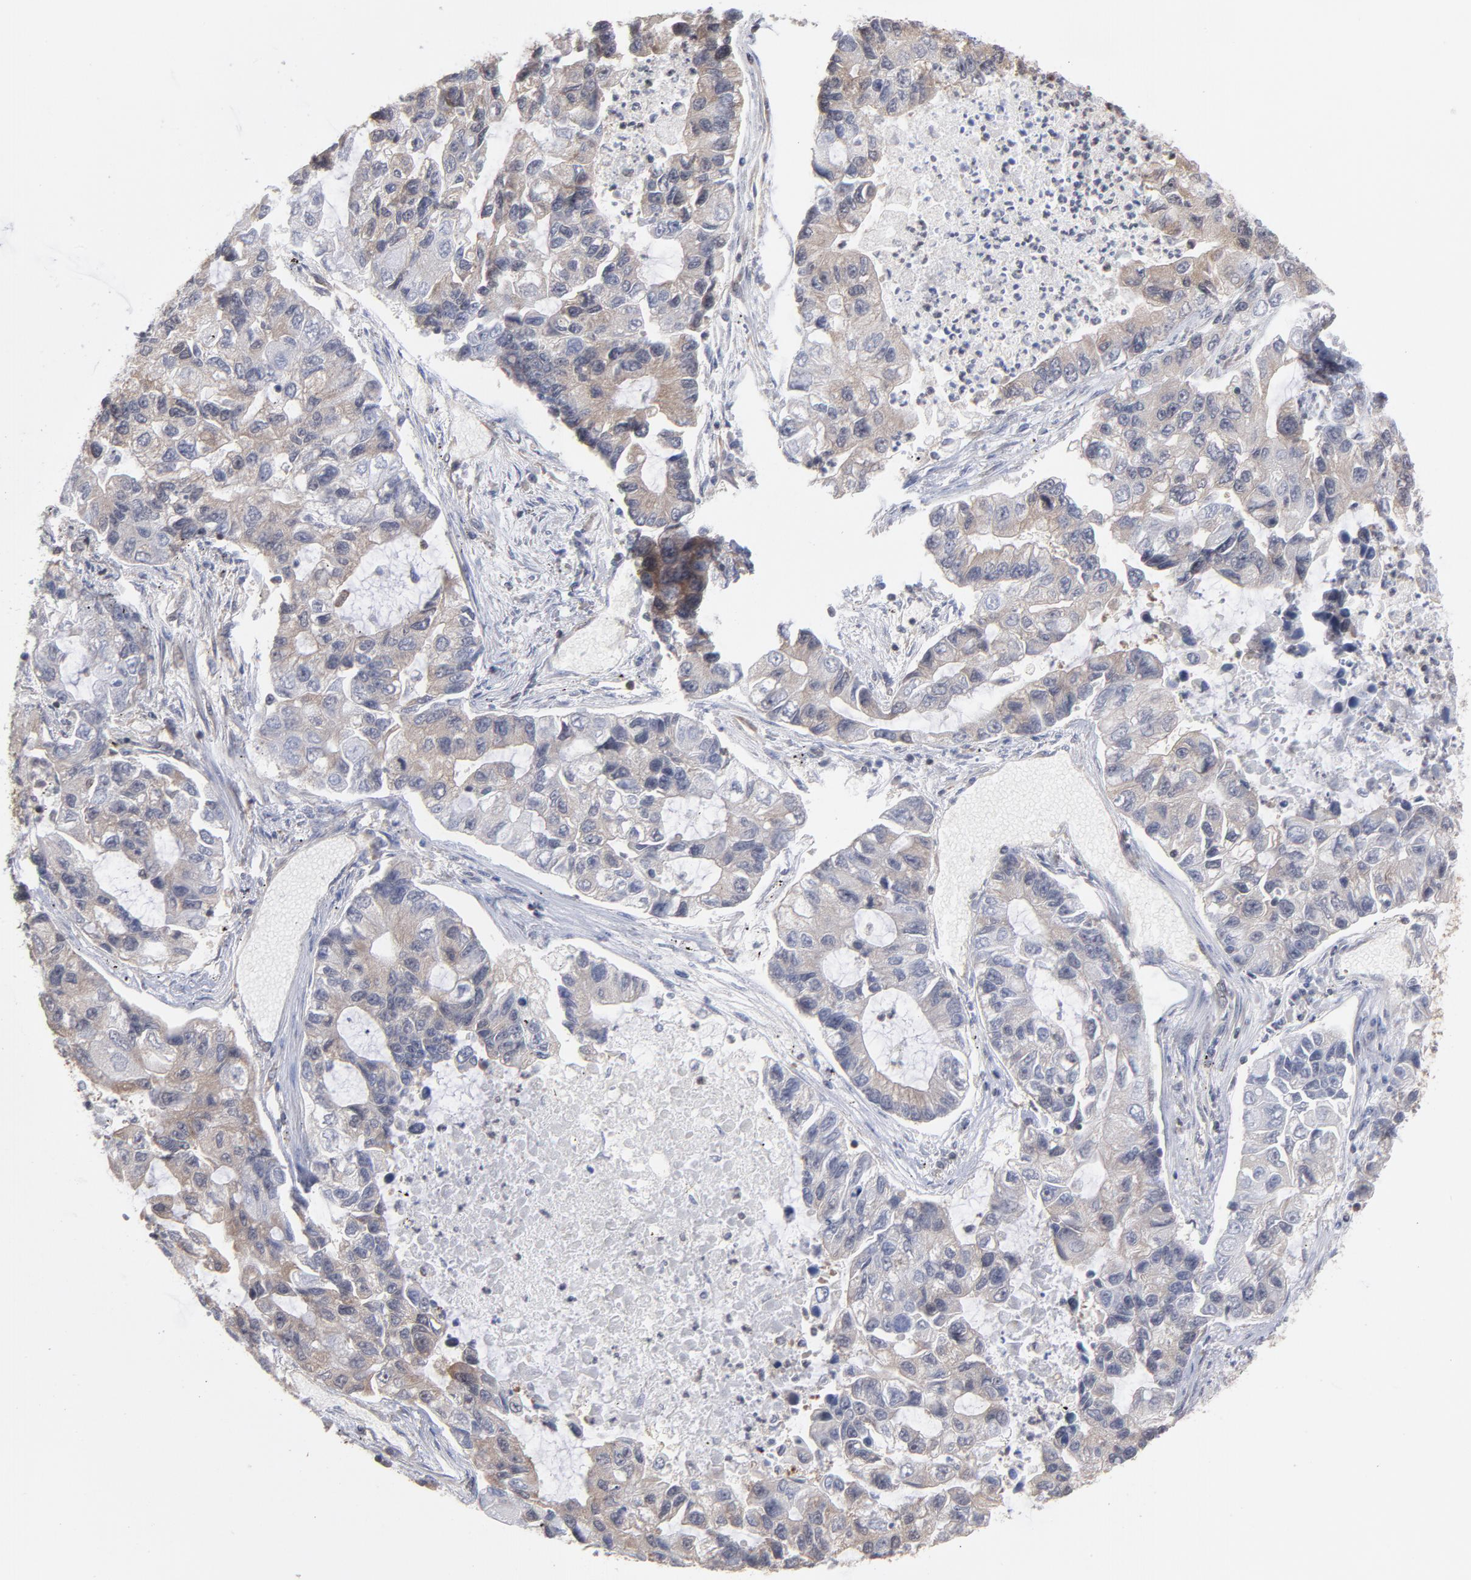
{"staining": {"intensity": "weak", "quantity": "25%-75%", "location": "cytoplasmic/membranous"}, "tissue": "lung cancer", "cell_type": "Tumor cells", "image_type": "cancer", "snomed": [{"axis": "morphology", "description": "Adenocarcinoma, NOS"}, {"axis": "topography", "description": "Lung"}], "caption": "IHC of human lung cancer demonstrates low levels of weak cytoplasmic/membranous expression in about 25%-75% of tumor cells. (Brightfield microscopy of DAB IHC at high magnification).", "gene": "MAPRE1", "patient": {"sex": "female", "age": 51}}